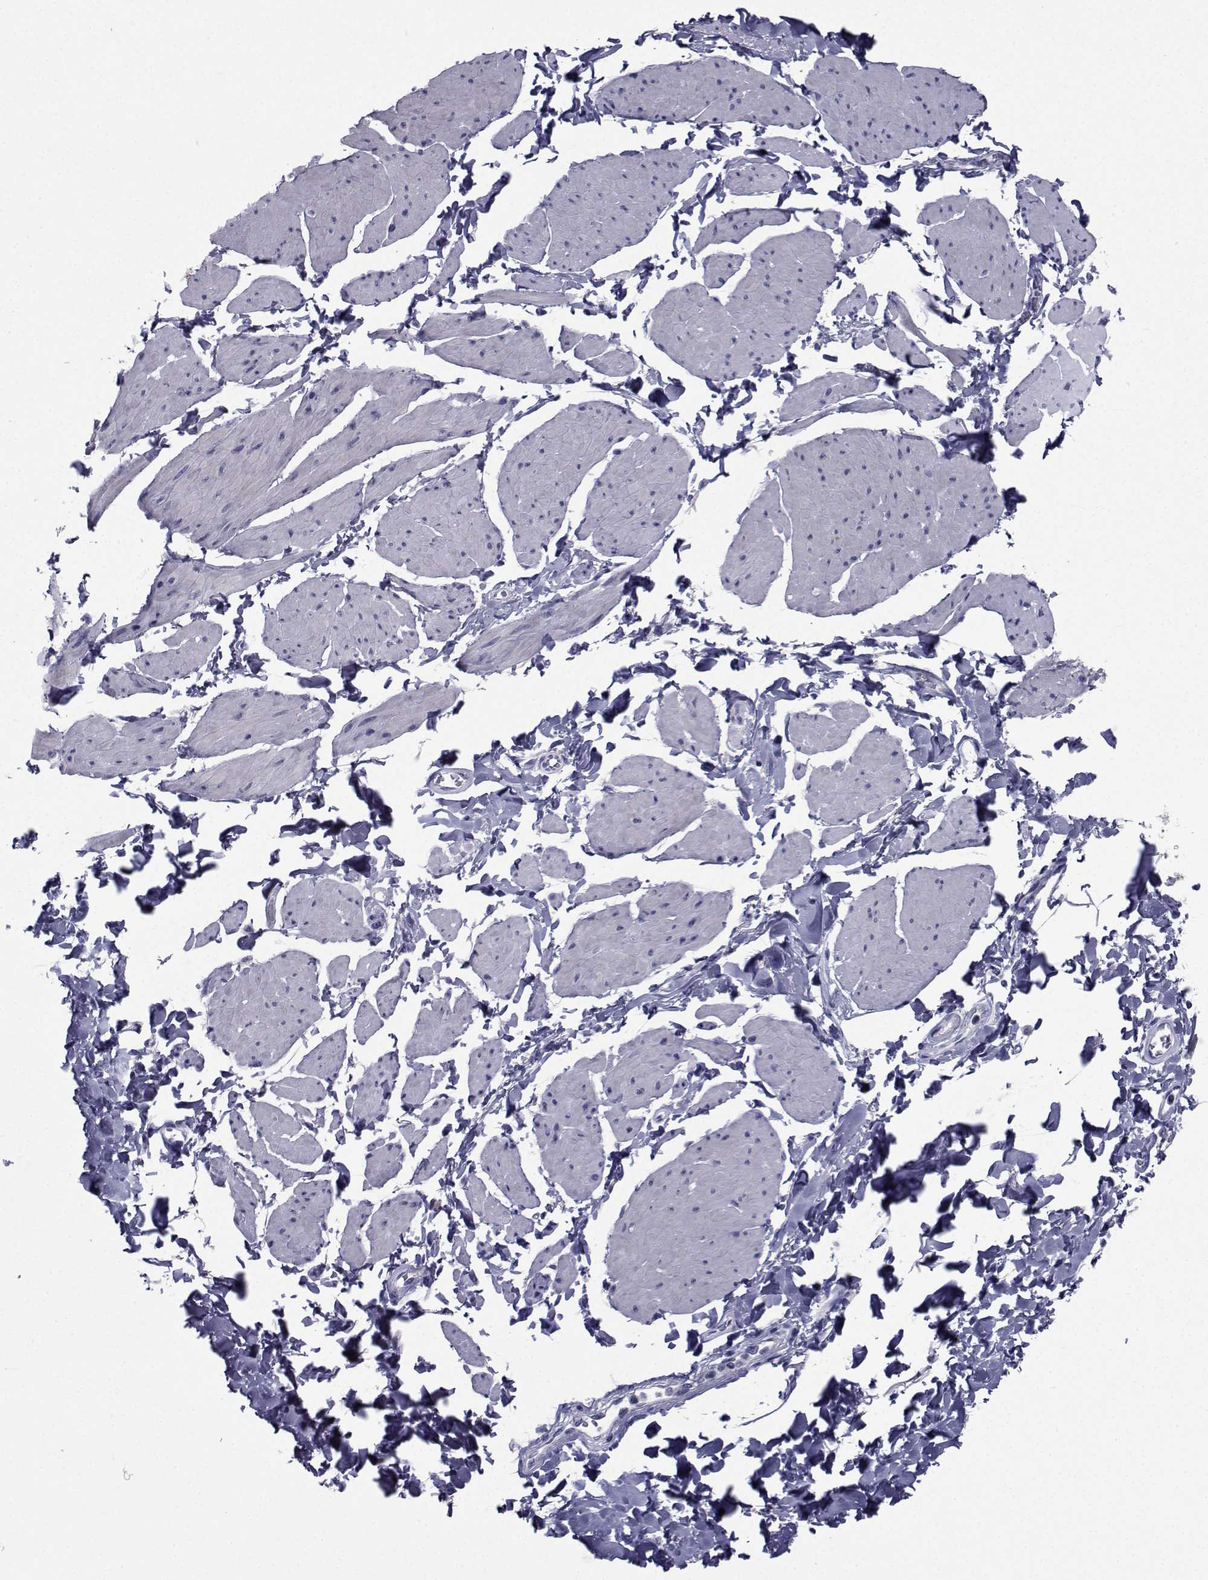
{"staining": {"intensity": "negative", "quantity": "none", "location": "none"}, "tissue": "smooth muscle", "cell_type": "Smooth muscle cells", "image_type": "normal", "snomed": [{"axis": "morphology", "description": "Normal tissue, NOS"}, {"axis": "topography", "description": "Adipose tissue"}, {"axis": "topography", "description": "Smooth muscle"}, {"axis": "topography", "description": "Peripheral nerve tissue"}], "caption": "High magnification brightfield microscopy of benign smooth muscle stained with DAB (brown) and counterstained with hematoxylin (blue): smooth muscle cells show no significant positivity. (DAB IHC with hematoxylin counter stain).", "gene": "CHRNA1", "patient": {"sex": "male", "age": 83}}